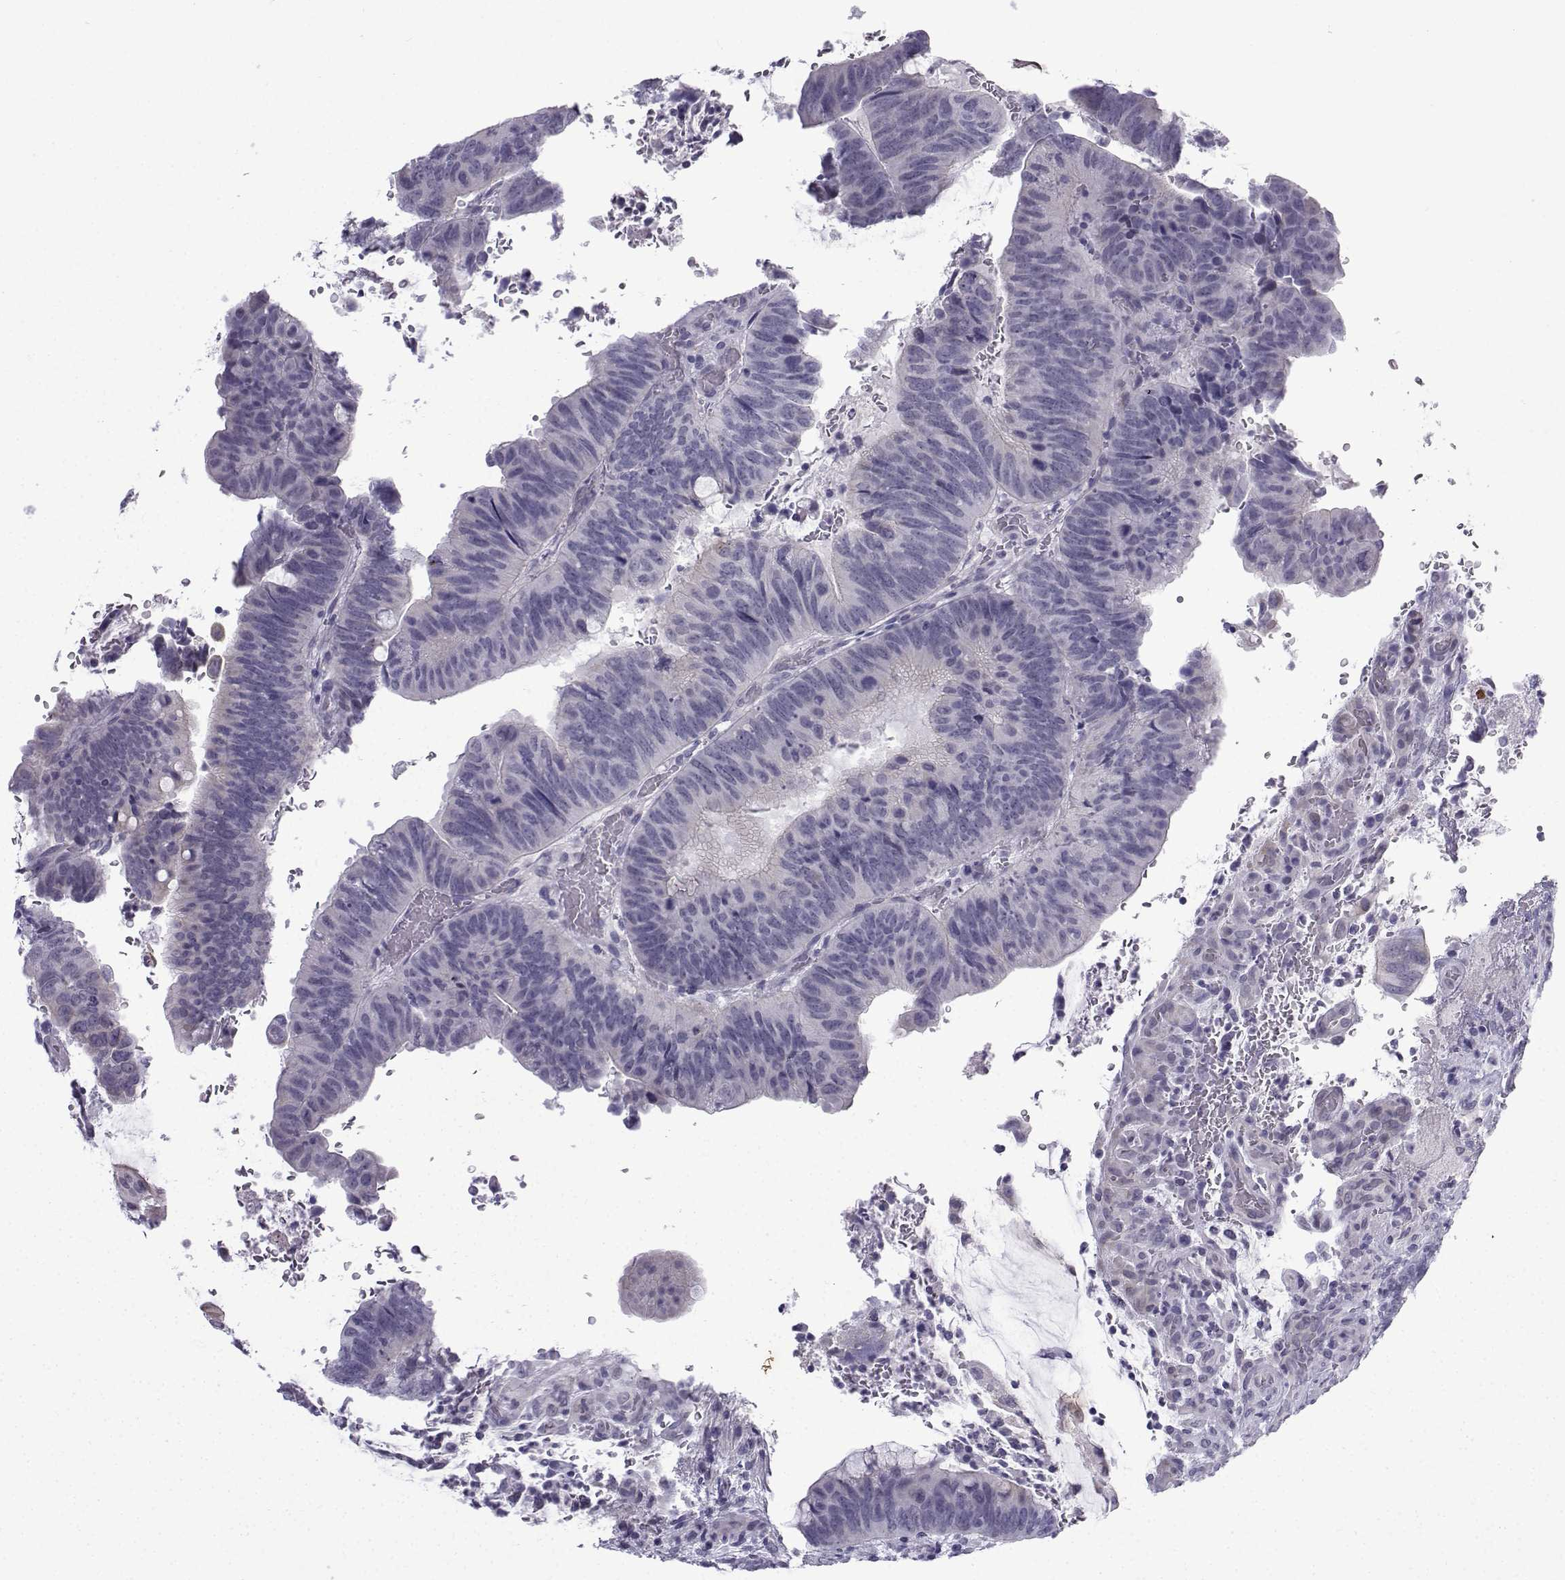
{"staining": {"intensity": "negative", "quantity": "none", "location": "none"}, "tissue": "colorectal cancer", "cell_type": "Tumor cells", "image_type": "cancer", "snomed": [{"axis": "morphology", "description": "Normal tissue, NOS"}, {"axis": "morphology", "description": "Adenocarcinoma, NOS"}, {"axis": "topography", "description": "Rectum"}], "caption": "Immunohistochemistry (IHC) image of colorectal cancer stained for a protein (brown), which displays no staining in tumor cells. (Stains: DAB (3,3'-diaminobenzidine) IHC with hematoxylin counter stain, Microscopy: brightfield microscopy at high magnification).", "gene": "CFAP53", "patient": {"sex": "male", "age": 92}}